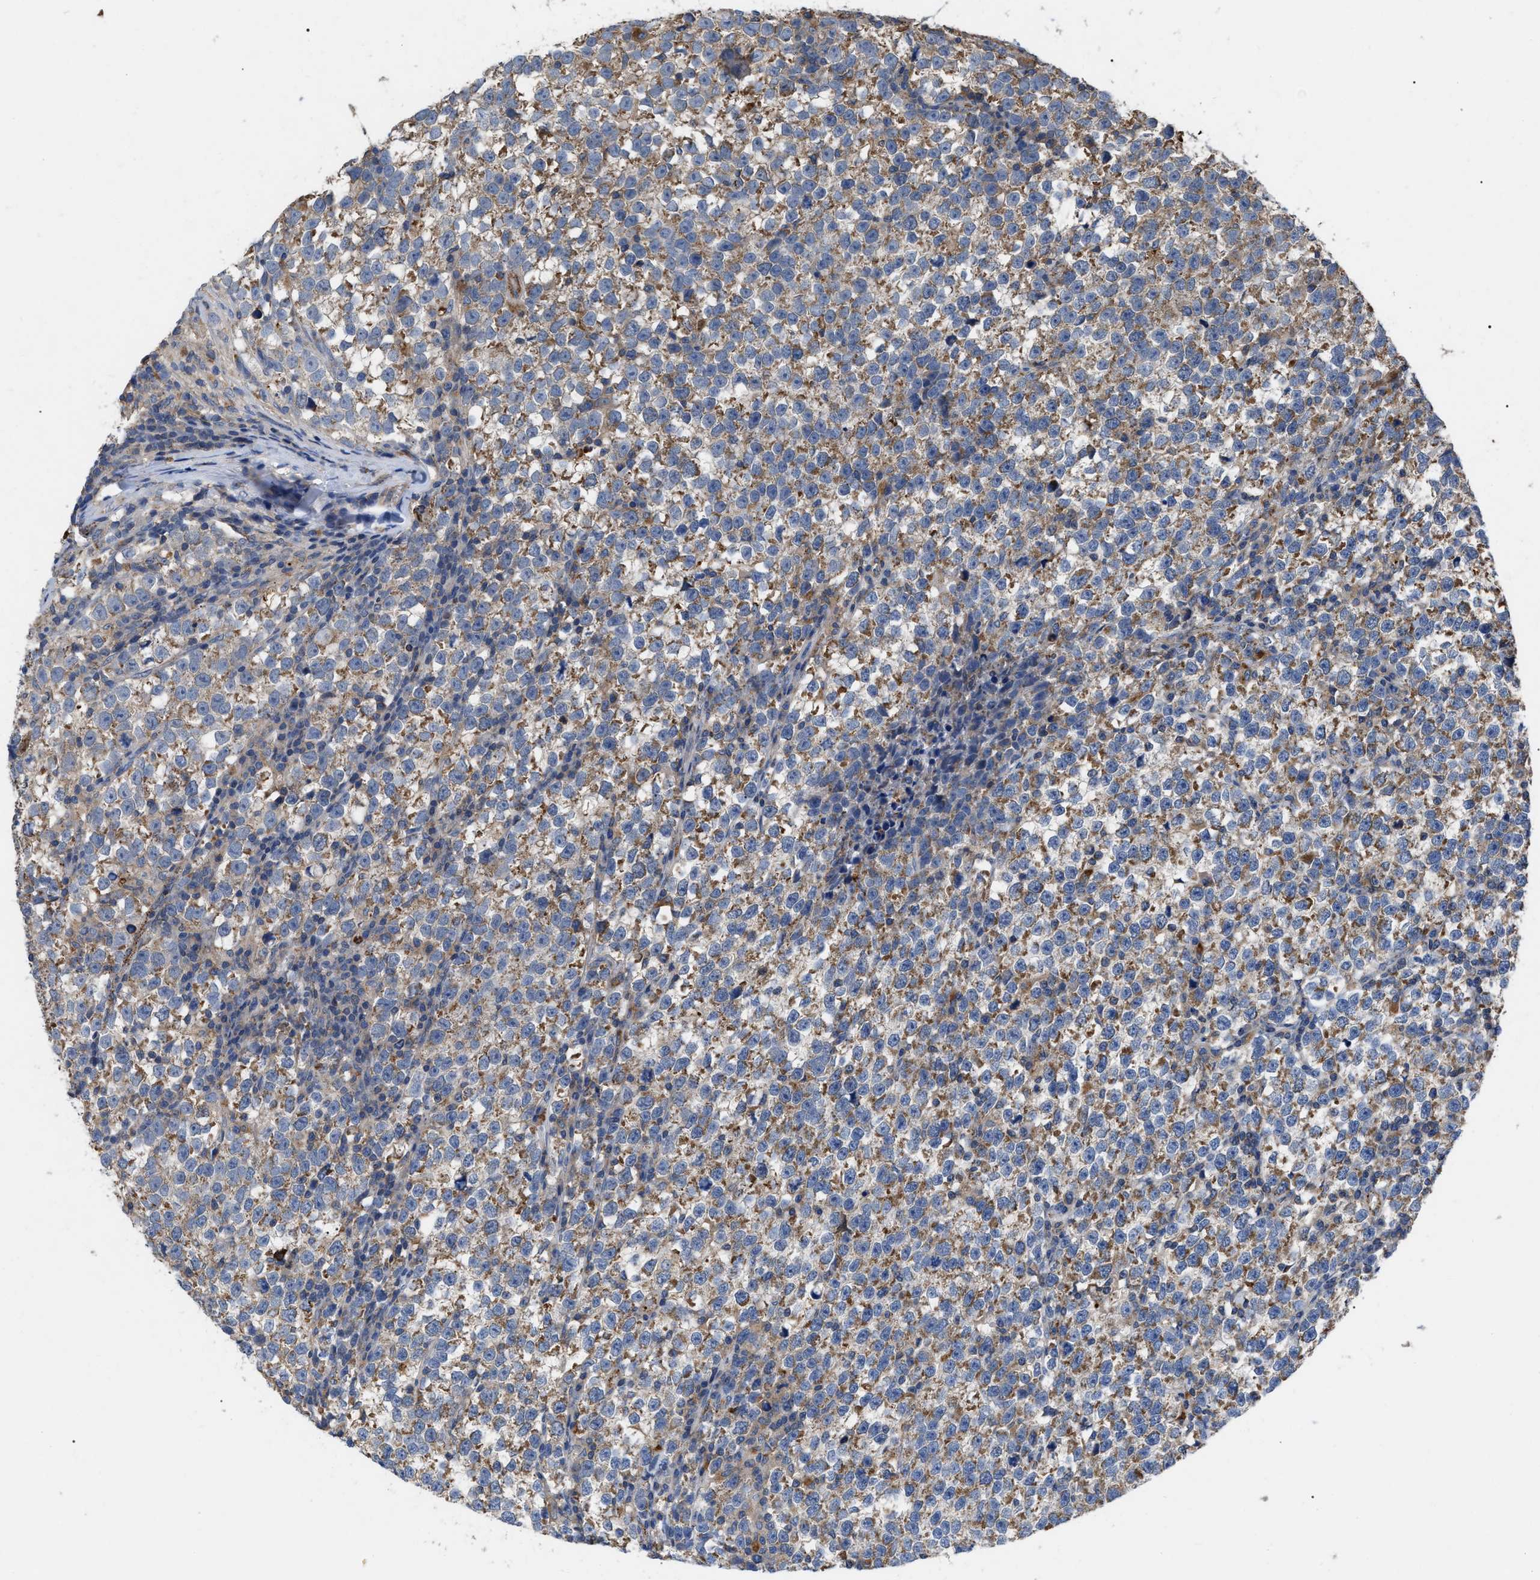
{"staining": {"intensity": "moderate", "quantity": ">75%", "location": "cytoplasmic/membranous"}, "tissue": "testis cancer", "cell_type": "Tumor cells", "image_type": "cancer", "snomed": [{"axis": "morphology", "description": "Normal tissue, NOS"}, {"axis": "morphology", "description": "Seminoma, NOS"}, {"axis": "topography", "description": "Testis"}], "caption": "Seminoma (testis) tissue demonstrates moderate cytoplasmic/membranous positivity in about >75% of tumor cells, visualized by immunohistochemistry. (DAB IHC, brown staining for protein, blue staining for nuclei).", "gene": "FAM171A2", "patient": {"sex": "male", "age": 43}}